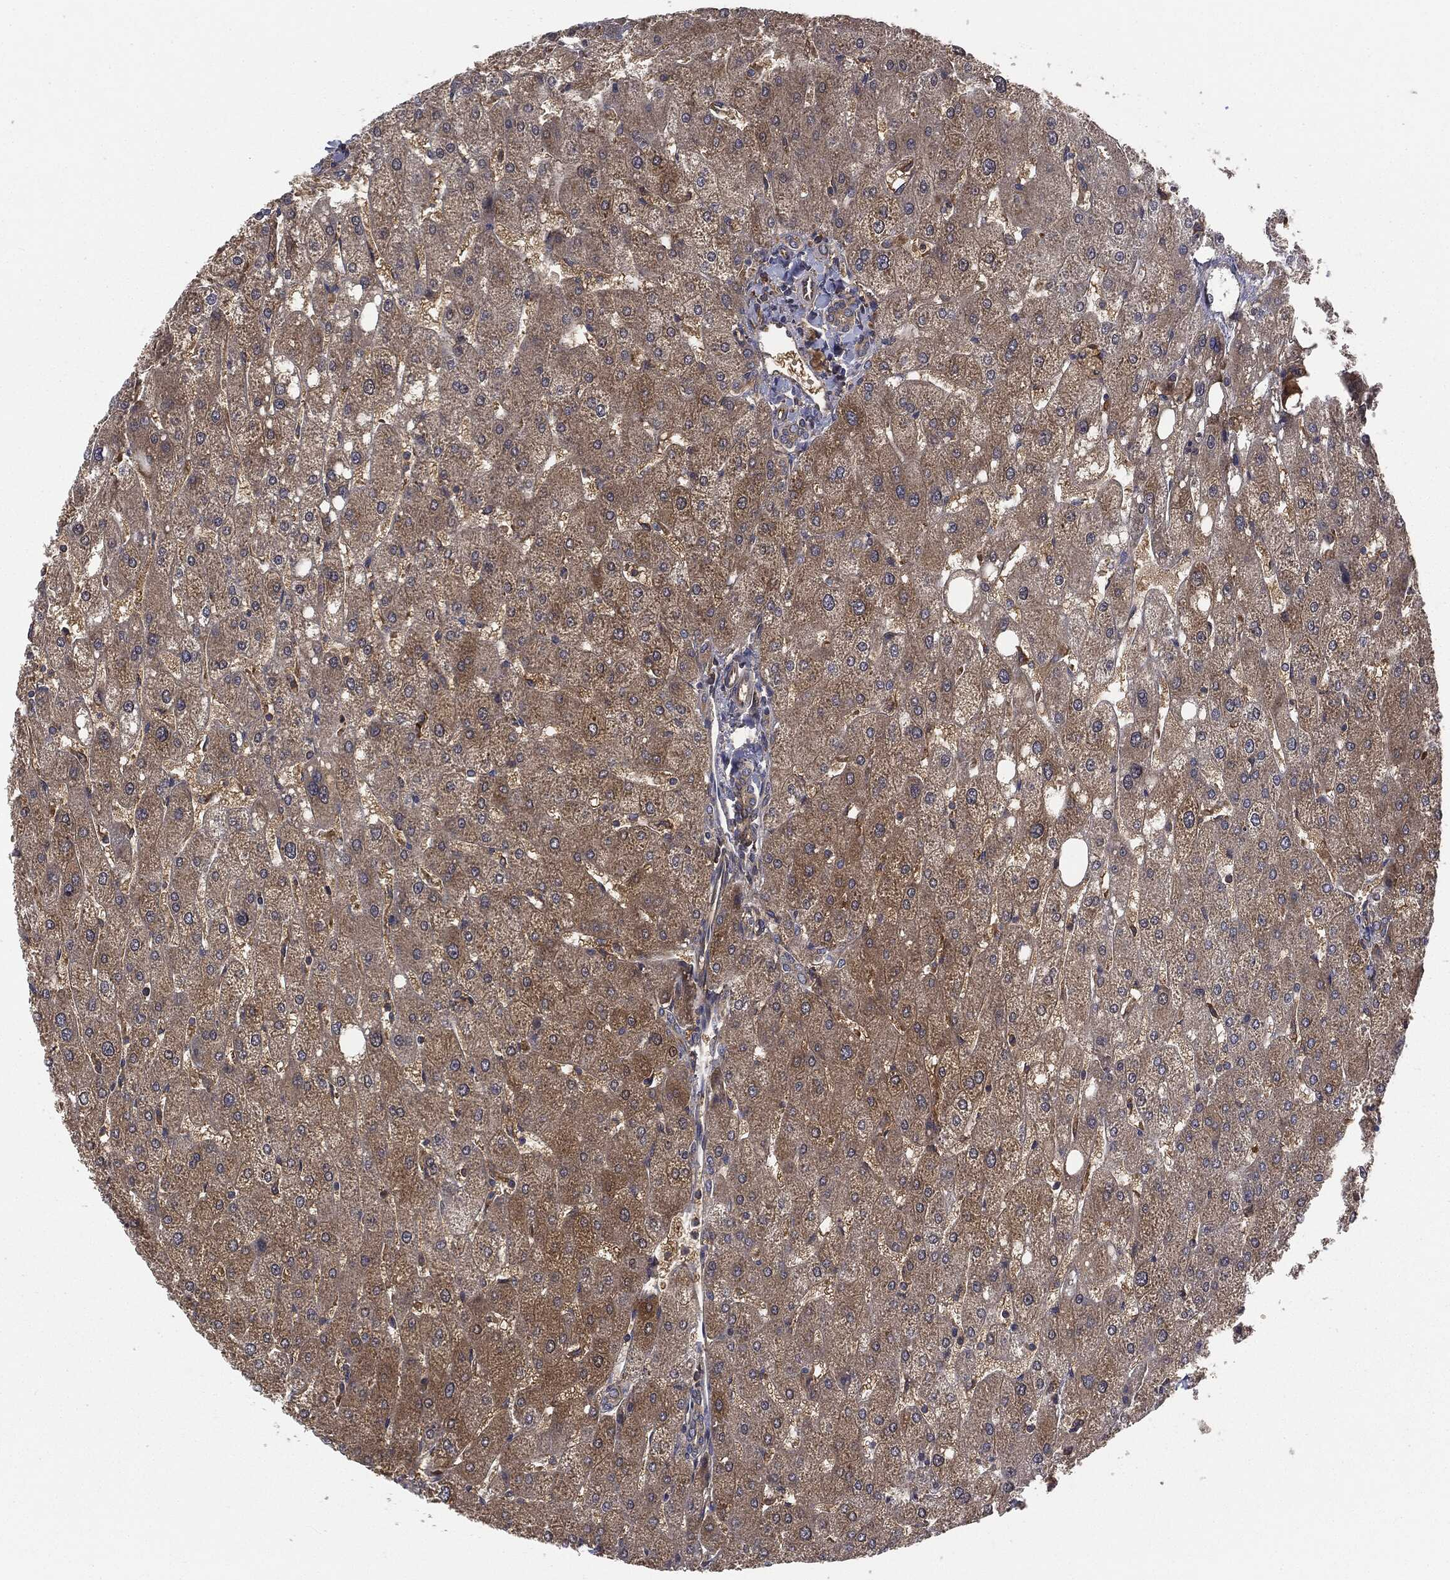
{"staining": {"intensity": "weak", "quantity": "25%-75%", "location": "cytoplasmic/membranous"}, "tissue": "liver", "cell_type": "Cholangiocytes", "image_type": "normal", "snomed": [{"axis": "morphology", "description": "Normal tissue, NOS"}, {"axis": "topography", "description": "Liver"}], "caption": "A photomicrograph showing weak cytoplasmic/membranous expression in approximately 25%-75% of cholangiocytes in normal liver, as visualized by brown immunohistochemical staining.", "gene": "EIF2AK2", "patient": {"sex": "male", "age": 67}}